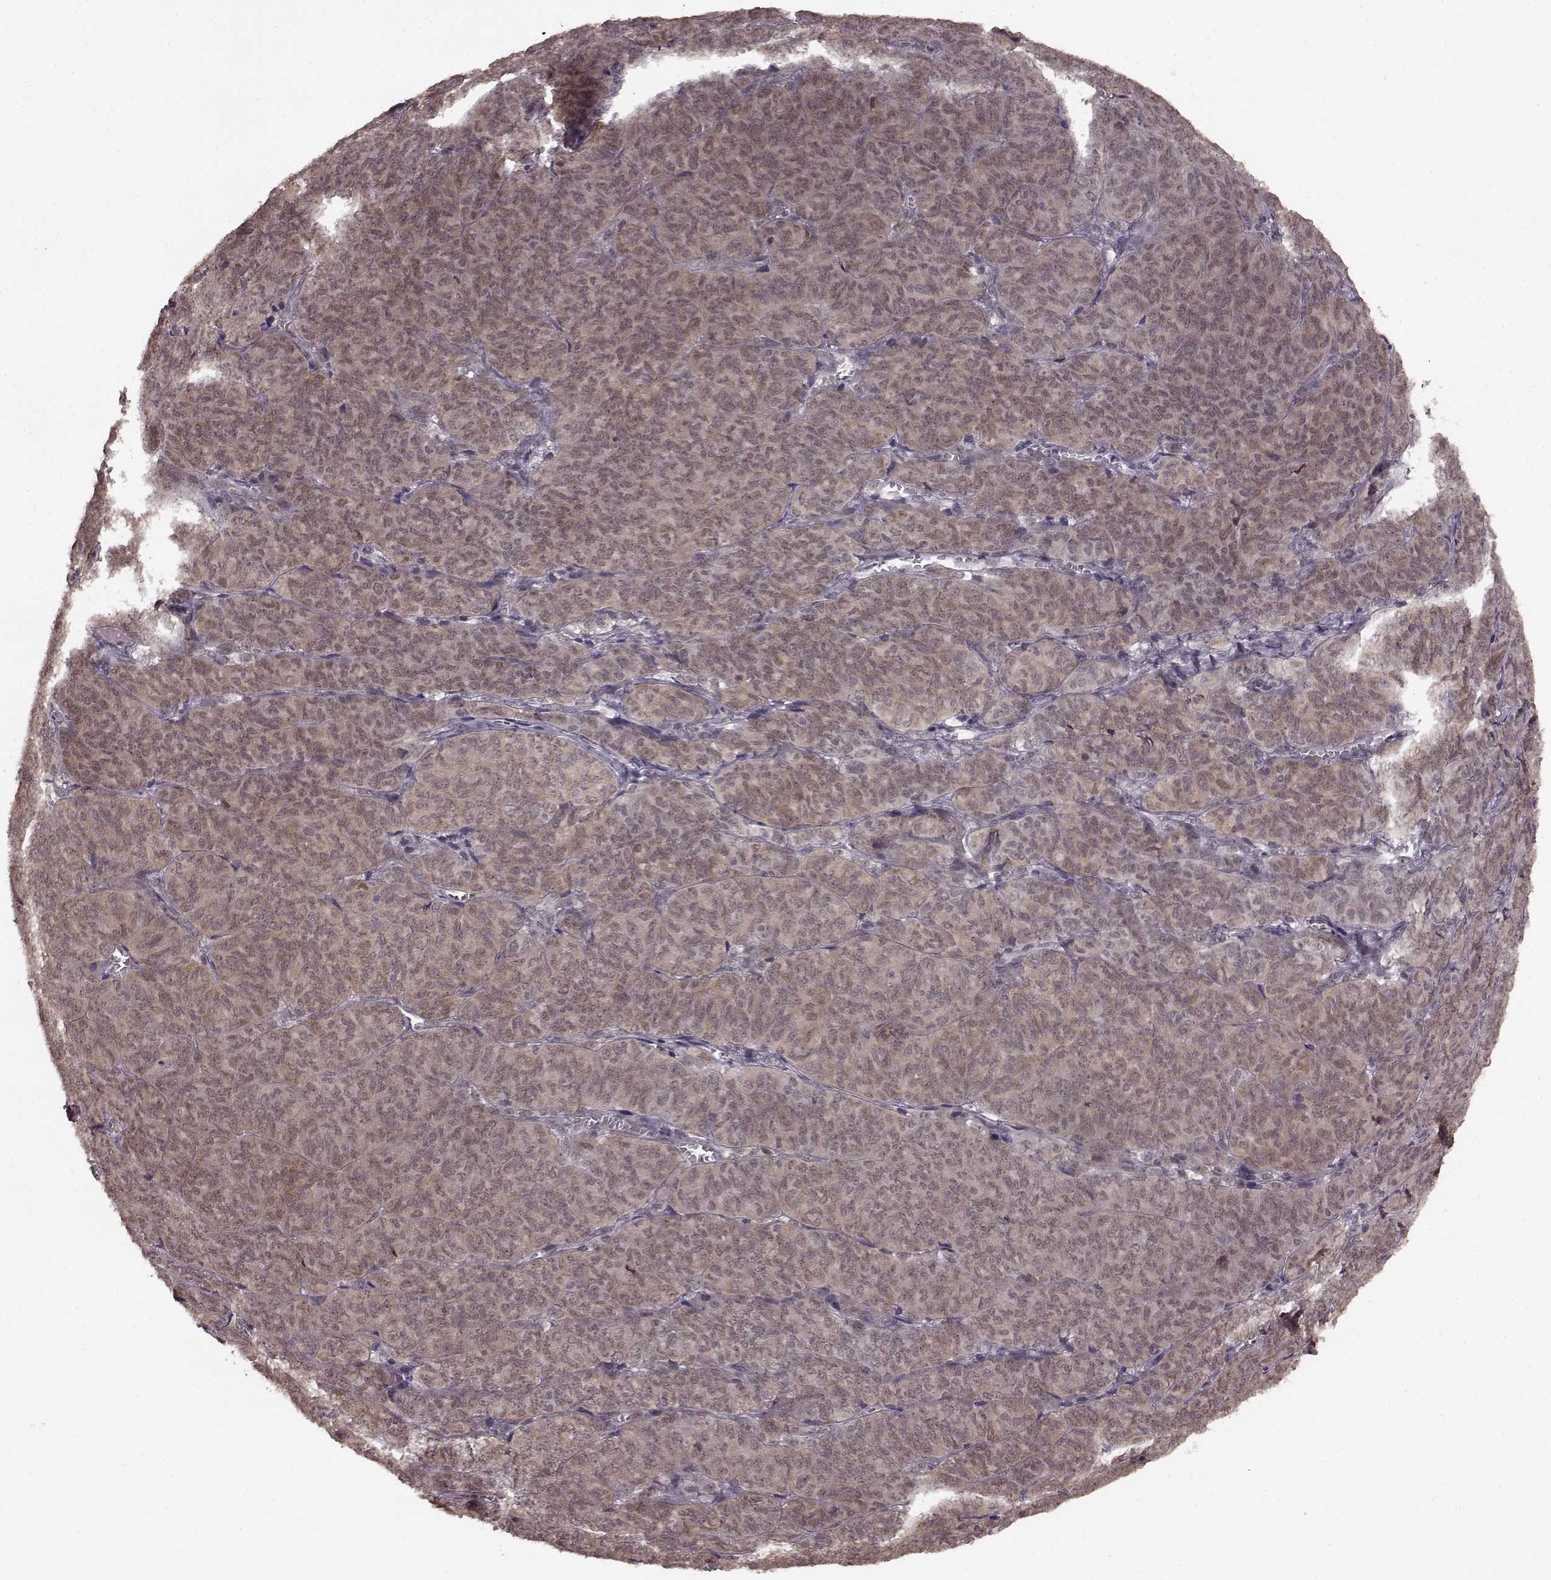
{"staining": {"intensity": "weak", "quantity": ">75%", "location": "cytoplasmic/membranous"}, "tissue": "ovarian cancer", "cell_type": "Tumor cells", "image_type": "cancer", "snomed": [{"axis": "morphology", "description": "Carcinoma, endometroid"}, {"axis": "topography", "description": "Ovary"}], "caption": "A photomicrograph showing weak cytoplasmic/membranous staining in about >75% of tumor cells in endometroid carcinoma (ovarian), as visualized by brown immunohistochemical staining.", "gene": "PLCB4", "patient": {"sex": "female", "age": 80}}